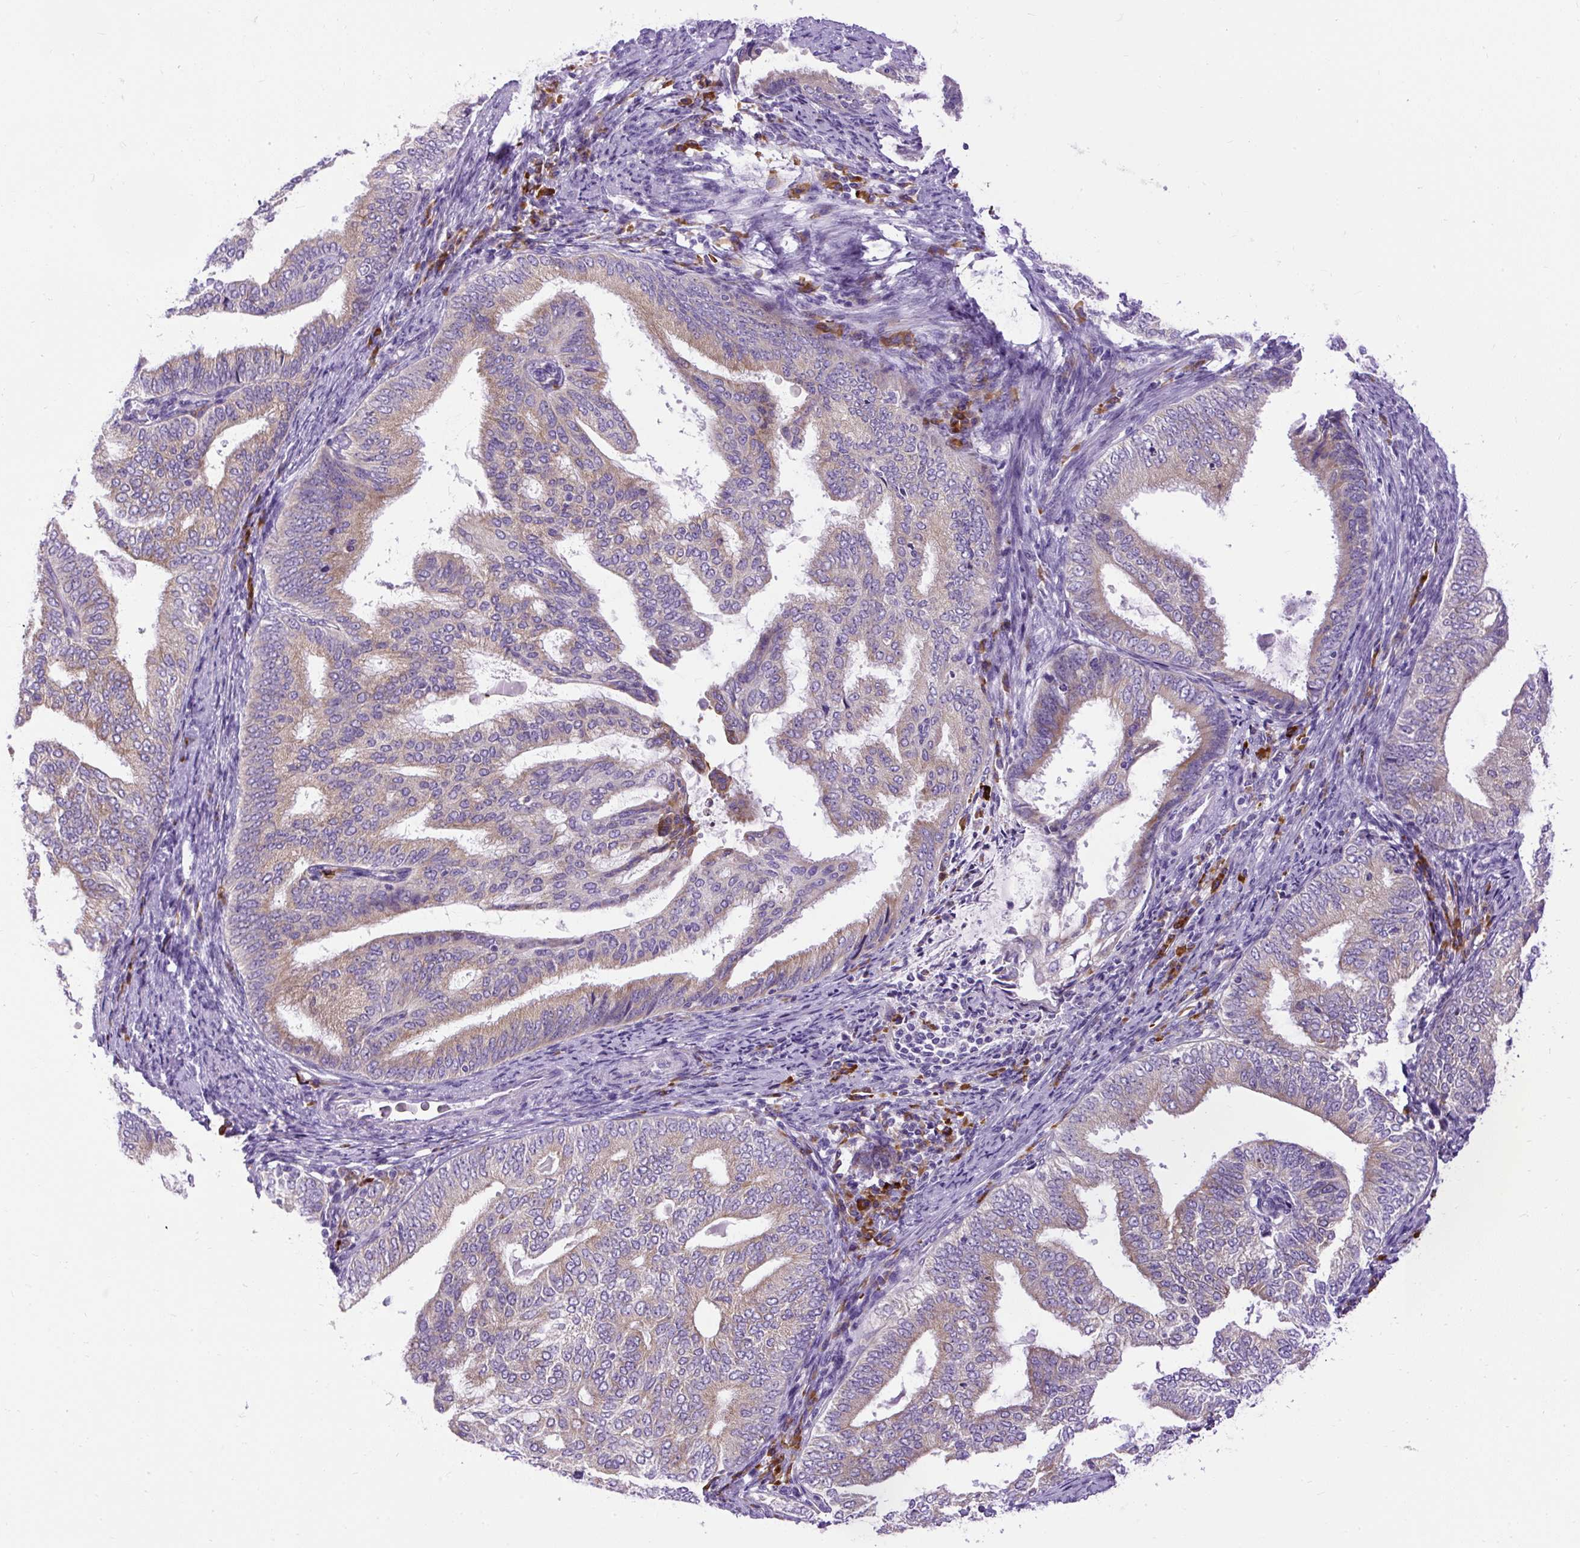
{"staining": {"intensity": "weak", "quantity": "25%-75%", "location": "cytoplasmic/membranous"}, "tissue": "endometrial cancer", "cell_type": "Tumor cells", "image_type": "cancer", "snomed": [{"axis": "morphology", "description": "Adenocarcinoma, NOS"}, {"axis": "topography", "description": "Endometrium"}], "caption": "This is an image of immunohistochemistry (IHC) staining of endometrial cancer (adenocarcinoma), which shows weak expression in the cytoplasmic/membranous of tumor cells.", "gene": "SYBU", "patient": {"sex": "female", "age": 58}}